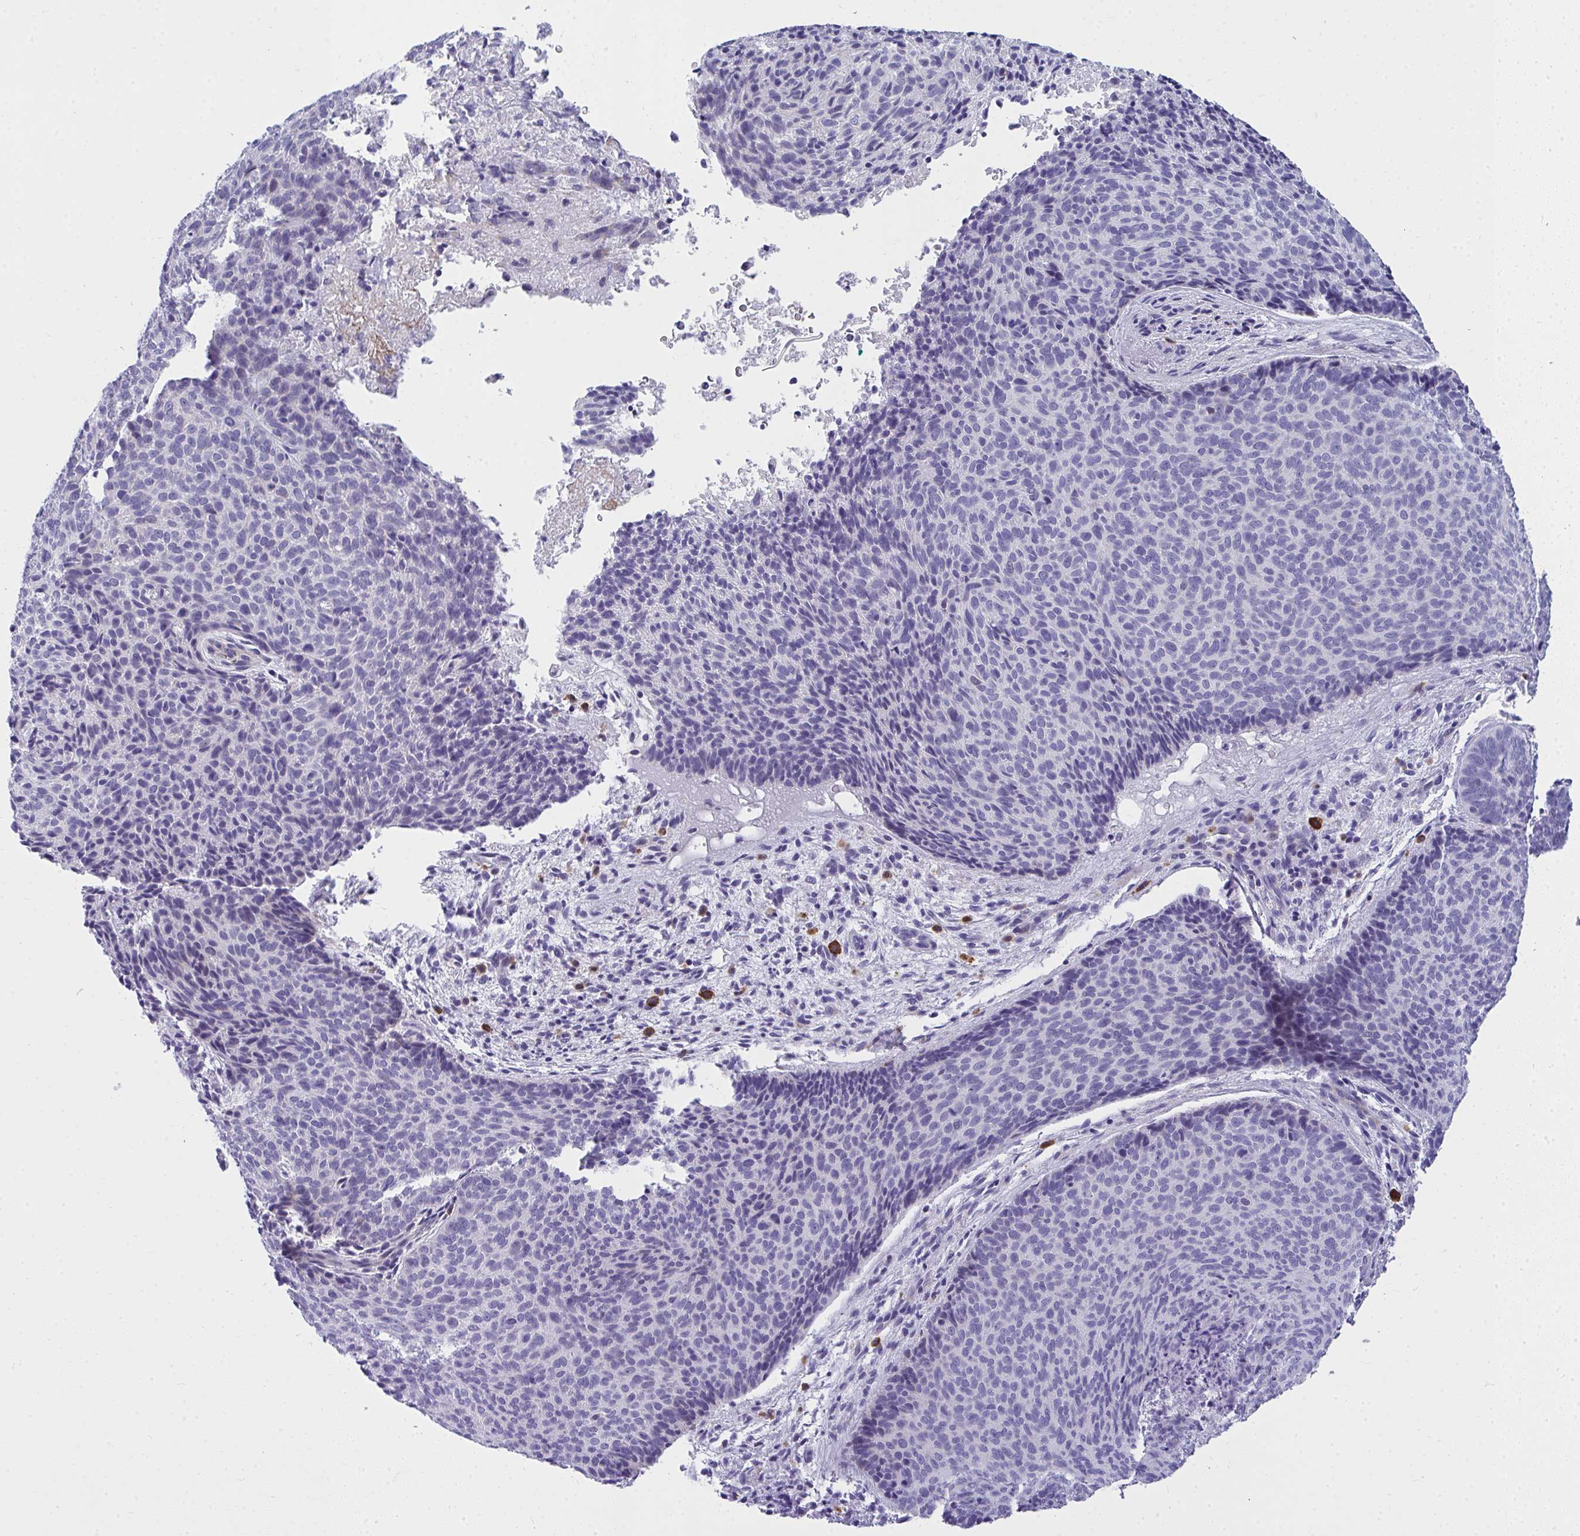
{"staining": {"intensity": "negative", "quantity": "none", "location": "none"}, "tissue": "skin cancer", "cell_type": "Tumor cells", "image_type": "cancer", "snomed": [{"axis": "morphology", "description": "Basal cell carcinoma"}, {"axis": "topography", "description": "Skin"}, {"axis": "topography", "description": "Skin of head"}], "caption": "There is no significant expression in tumor cells of skin basal cell carcinoma.", "gene": "TSBP1", "patient": {"sex": "female", "age": 92}}